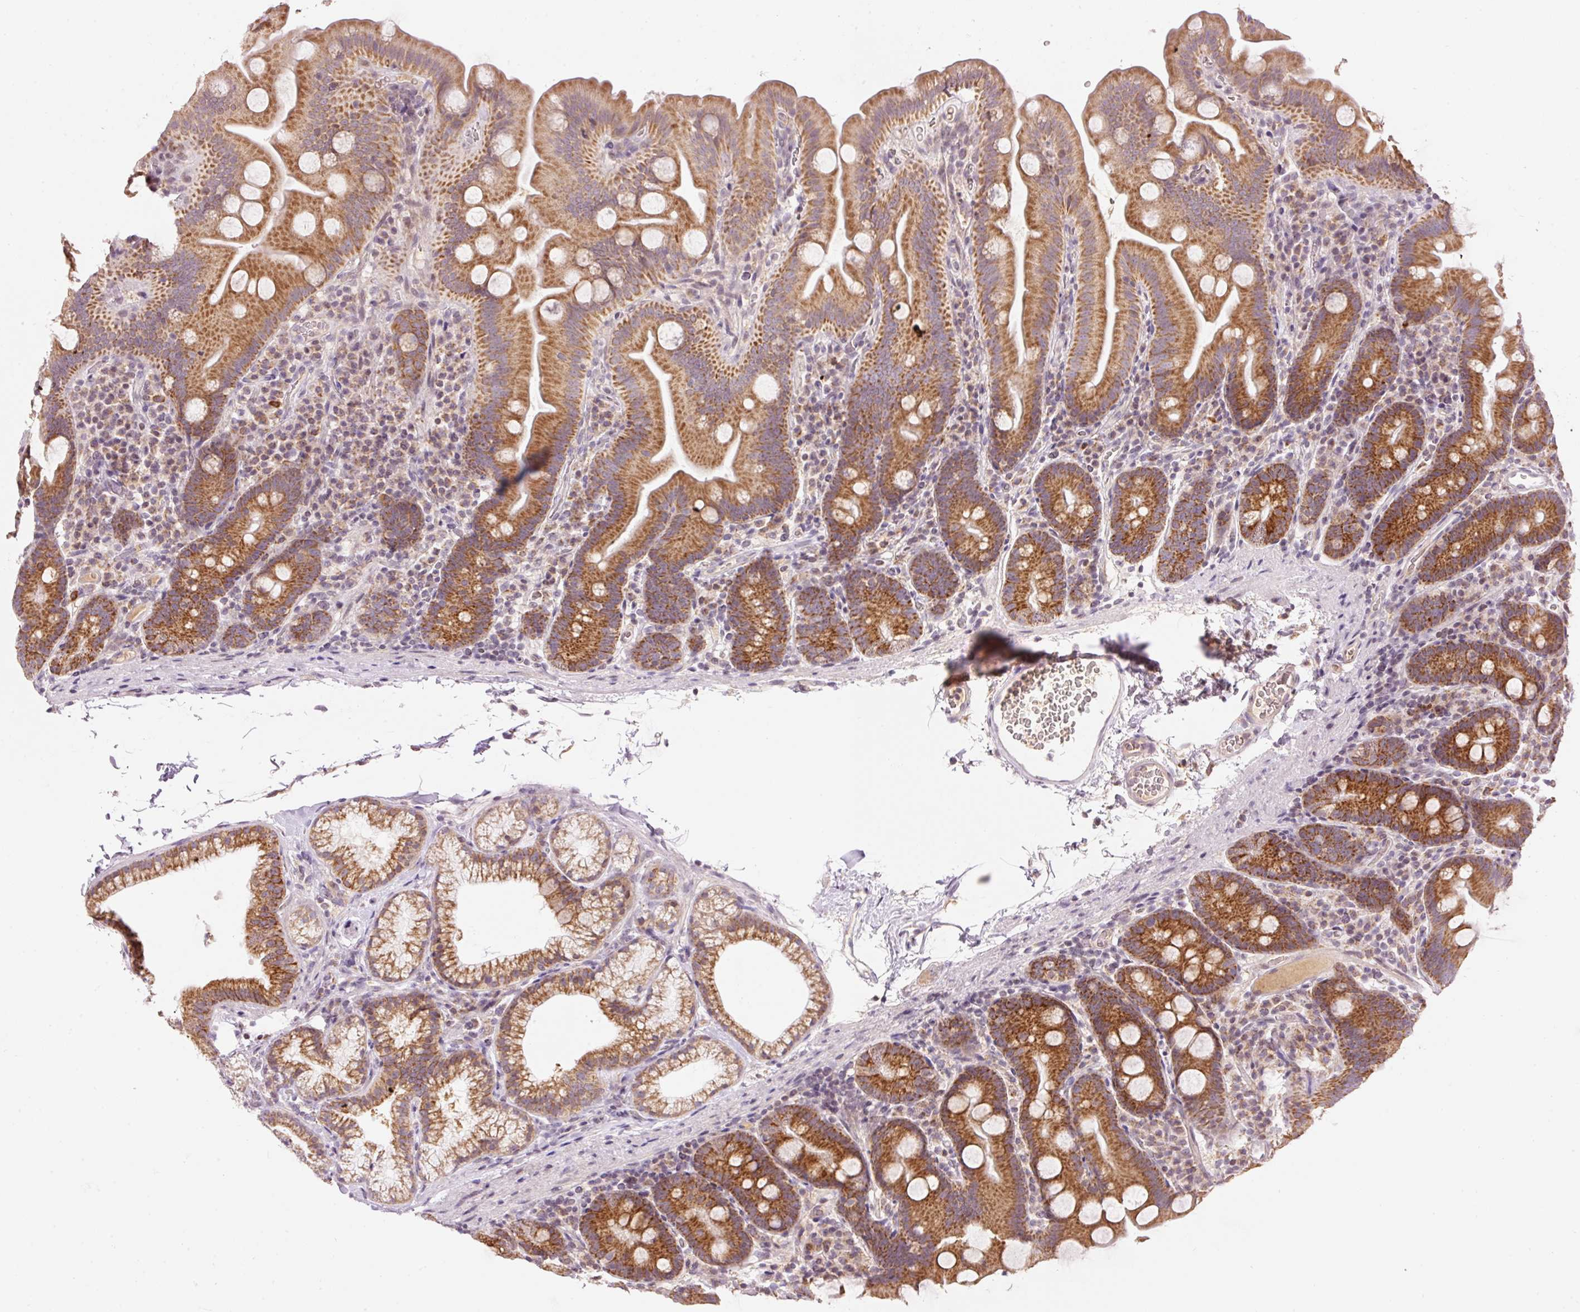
{"staining": {"intensity": "strong", "quantity": ">75%", "location": "cytoplasmic/membranous"}, "tissue": "small intestine", "cell_type": "Glandular cells", "image_type": "normal", "snomed": [{"axis": "morphology", "description": "Normal tissue, NOS"}, {"axis": "topography", "description": "Small intestine"}], "caption": "The image demonstrates immunohistochemical staining of benign small intestine. There is strong cytoplasmic/membranous expression is seen in approximately >75% of glandular cells.", "gene": "ABHD11", "patient": {"sex": "female", "age": 68}}